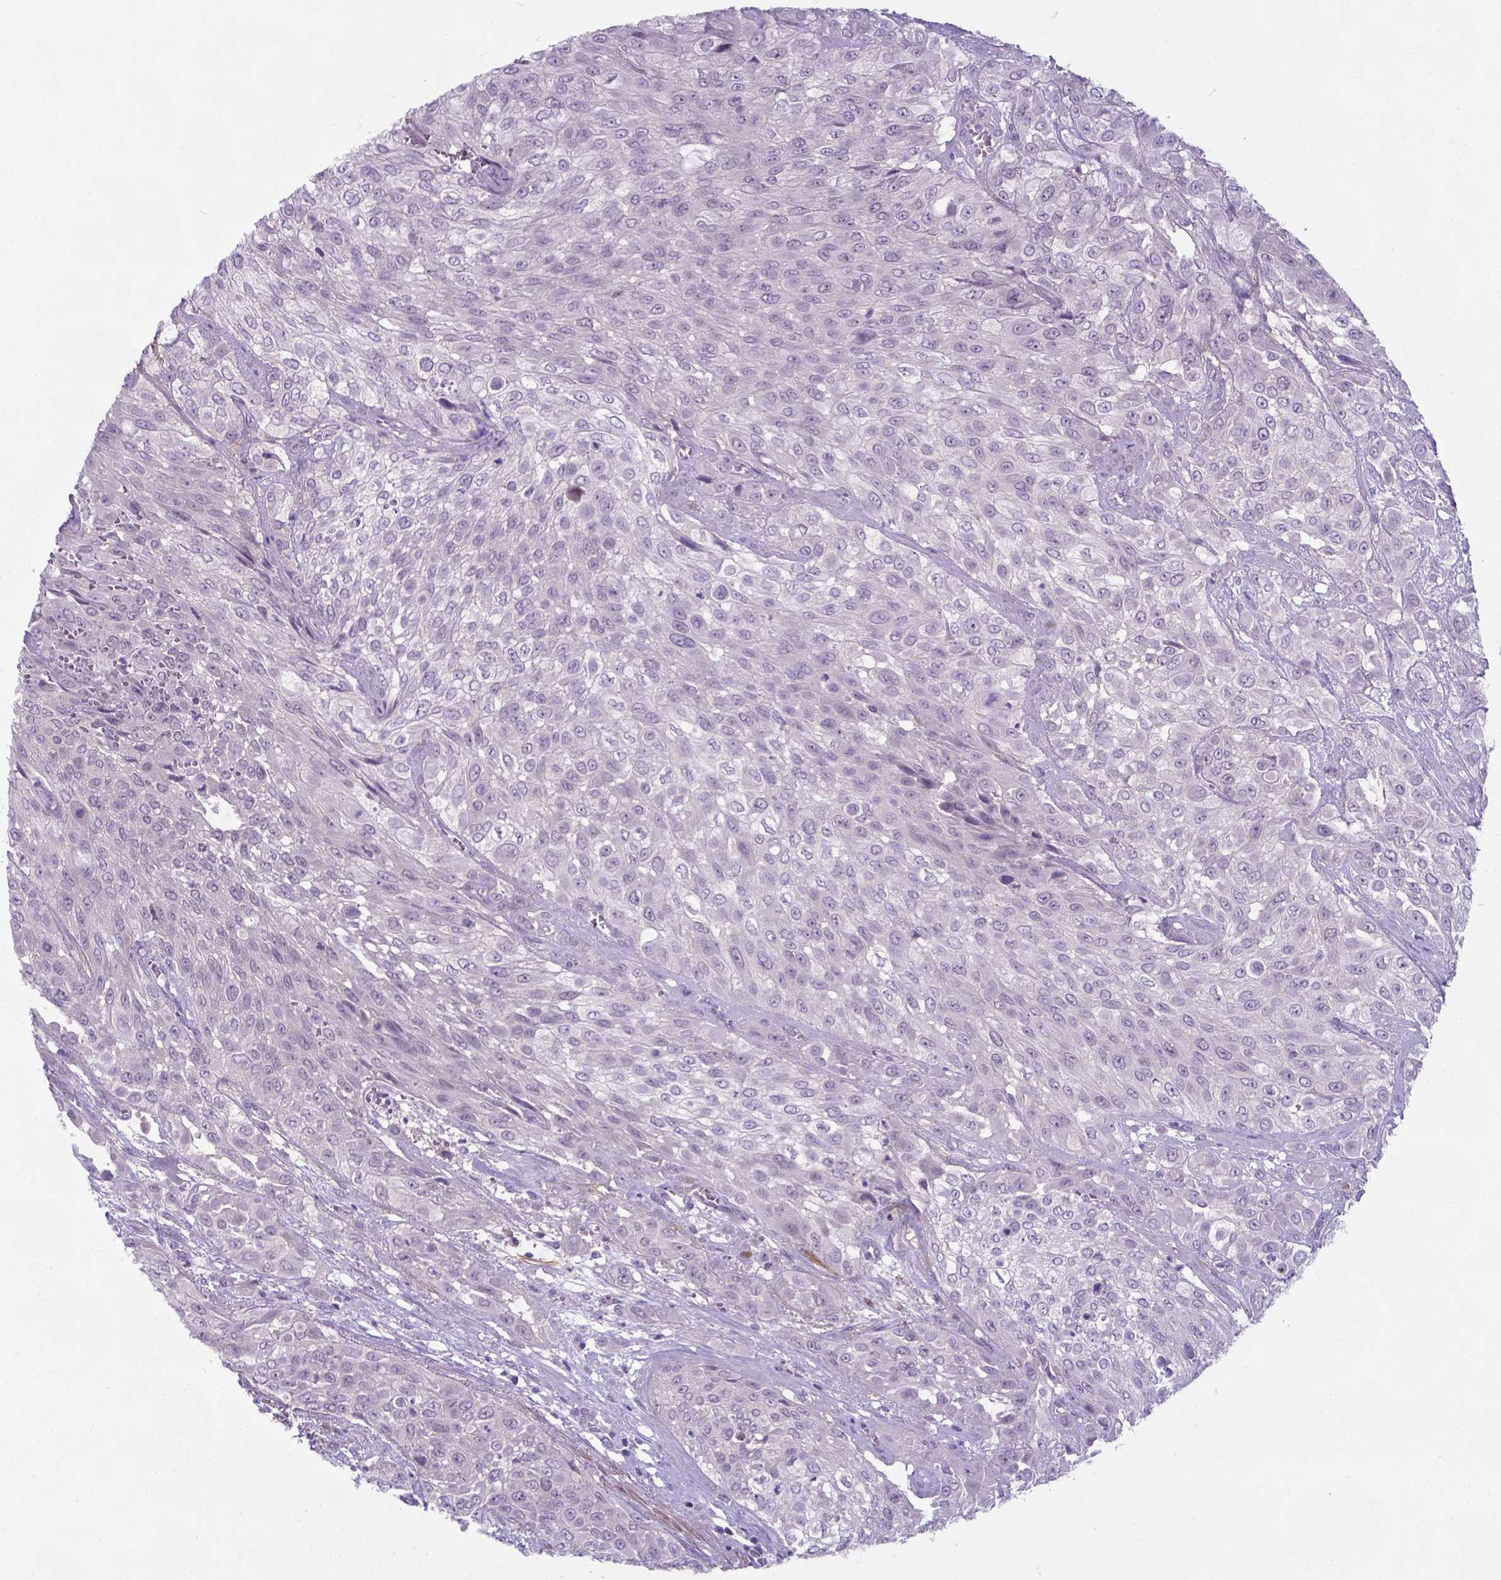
{"staining": {"intensity": "negative", "quantity": "none", "location": "none"}, "tissue": "urothelial cancer", "cell_type": "Tumor cells", "image_type": "cancer", "snomed": [{"axis": "morphology", "description": "Urothelial carcinoma, High grade"}, {"axis": "topography", "description": "Urinary bladder"}], "caption": "Urothelial carcinoma (high-grade) was stained to show a protein in brown. There is no significant positivity in tumor cells. (Brightfield microscopy of DAB (3,3'-diaminobenzidine) immunohistochemistry (IHC) at high magnification).", "gene": "AP5B1", "patient": {"sex": "male", "age": 57}}